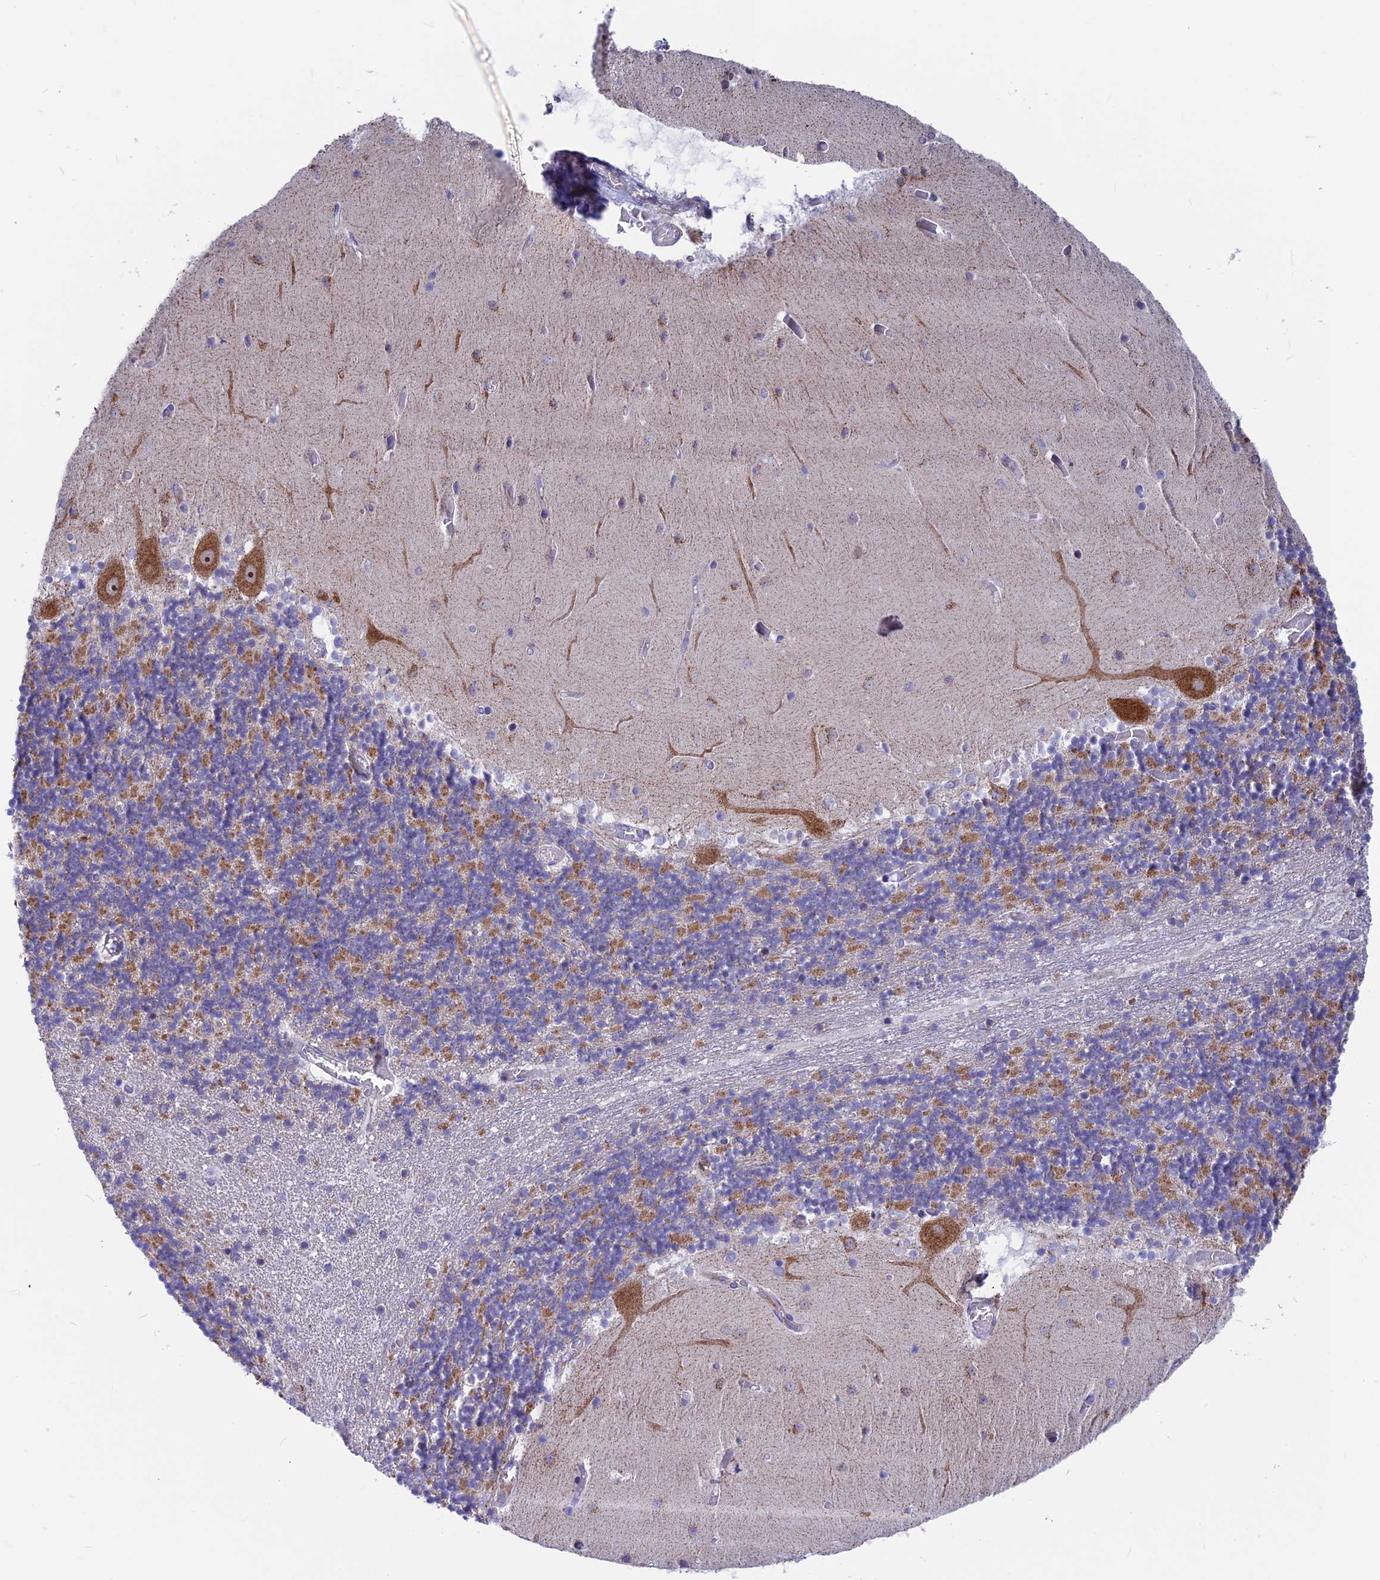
{"staining": {"intensity": "moderate", "quantity": ">75%", "location": "cytoplasmic/membranous"}, "tissue": "cerebellum", "cell_type": "Cells in granular layer", "image_type": "normal", "snomed": [{"axis": "morphology", "description": "Normal tissue, NOS"}, {"axis": "topography", "description": "Cerebellum"}], "caption": "IHC histopathology image of unremarkable cerebellum: human cerebellum stained using IHC reveals medium levels of moderate protein expression localized specifically in the cytoplasmic/membranous of cells in granular layer, appearing as a cytoplasmic/membranous brown color.", "gene": "PLAC9", "patient": {"sex": "female", "age": 28}}